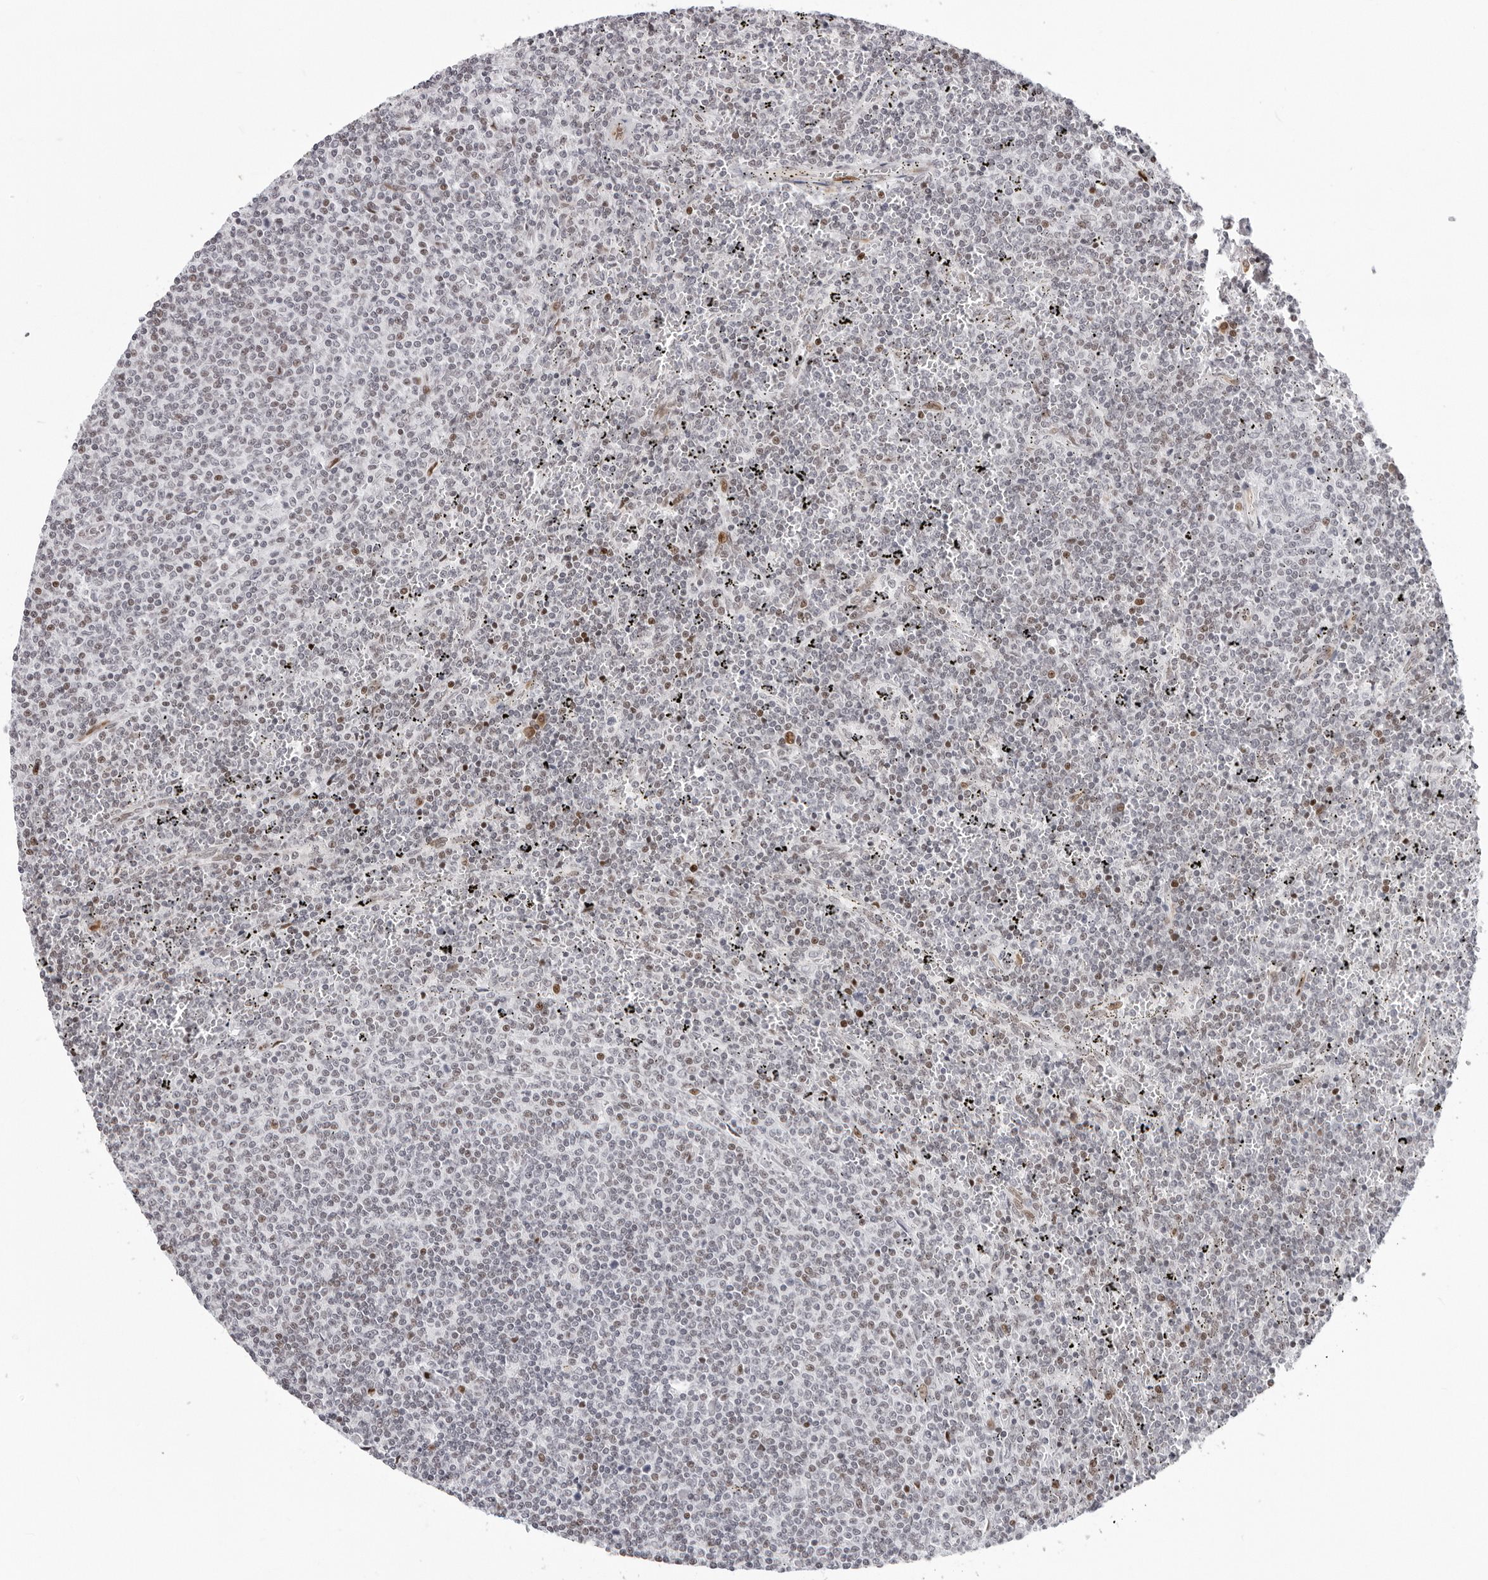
{"staining": {"intensity": "negative", "quantity": "none", "location": "none"}, "tissue": "lymphoma", "cell_type": "Tumor cells", "image_type": "cancer", "snomed": [{"axis": "morphology", "description": "Malignant lymphoma, non-Hodgkin's type, Low grade"}, {"axis": "topography", "description": "Spleen"}], "caption": "Tumor cells show no significant protein expression in lymphoma.", "gene": "NTPCR", "patient": {"sex": "female", "age": 50}}